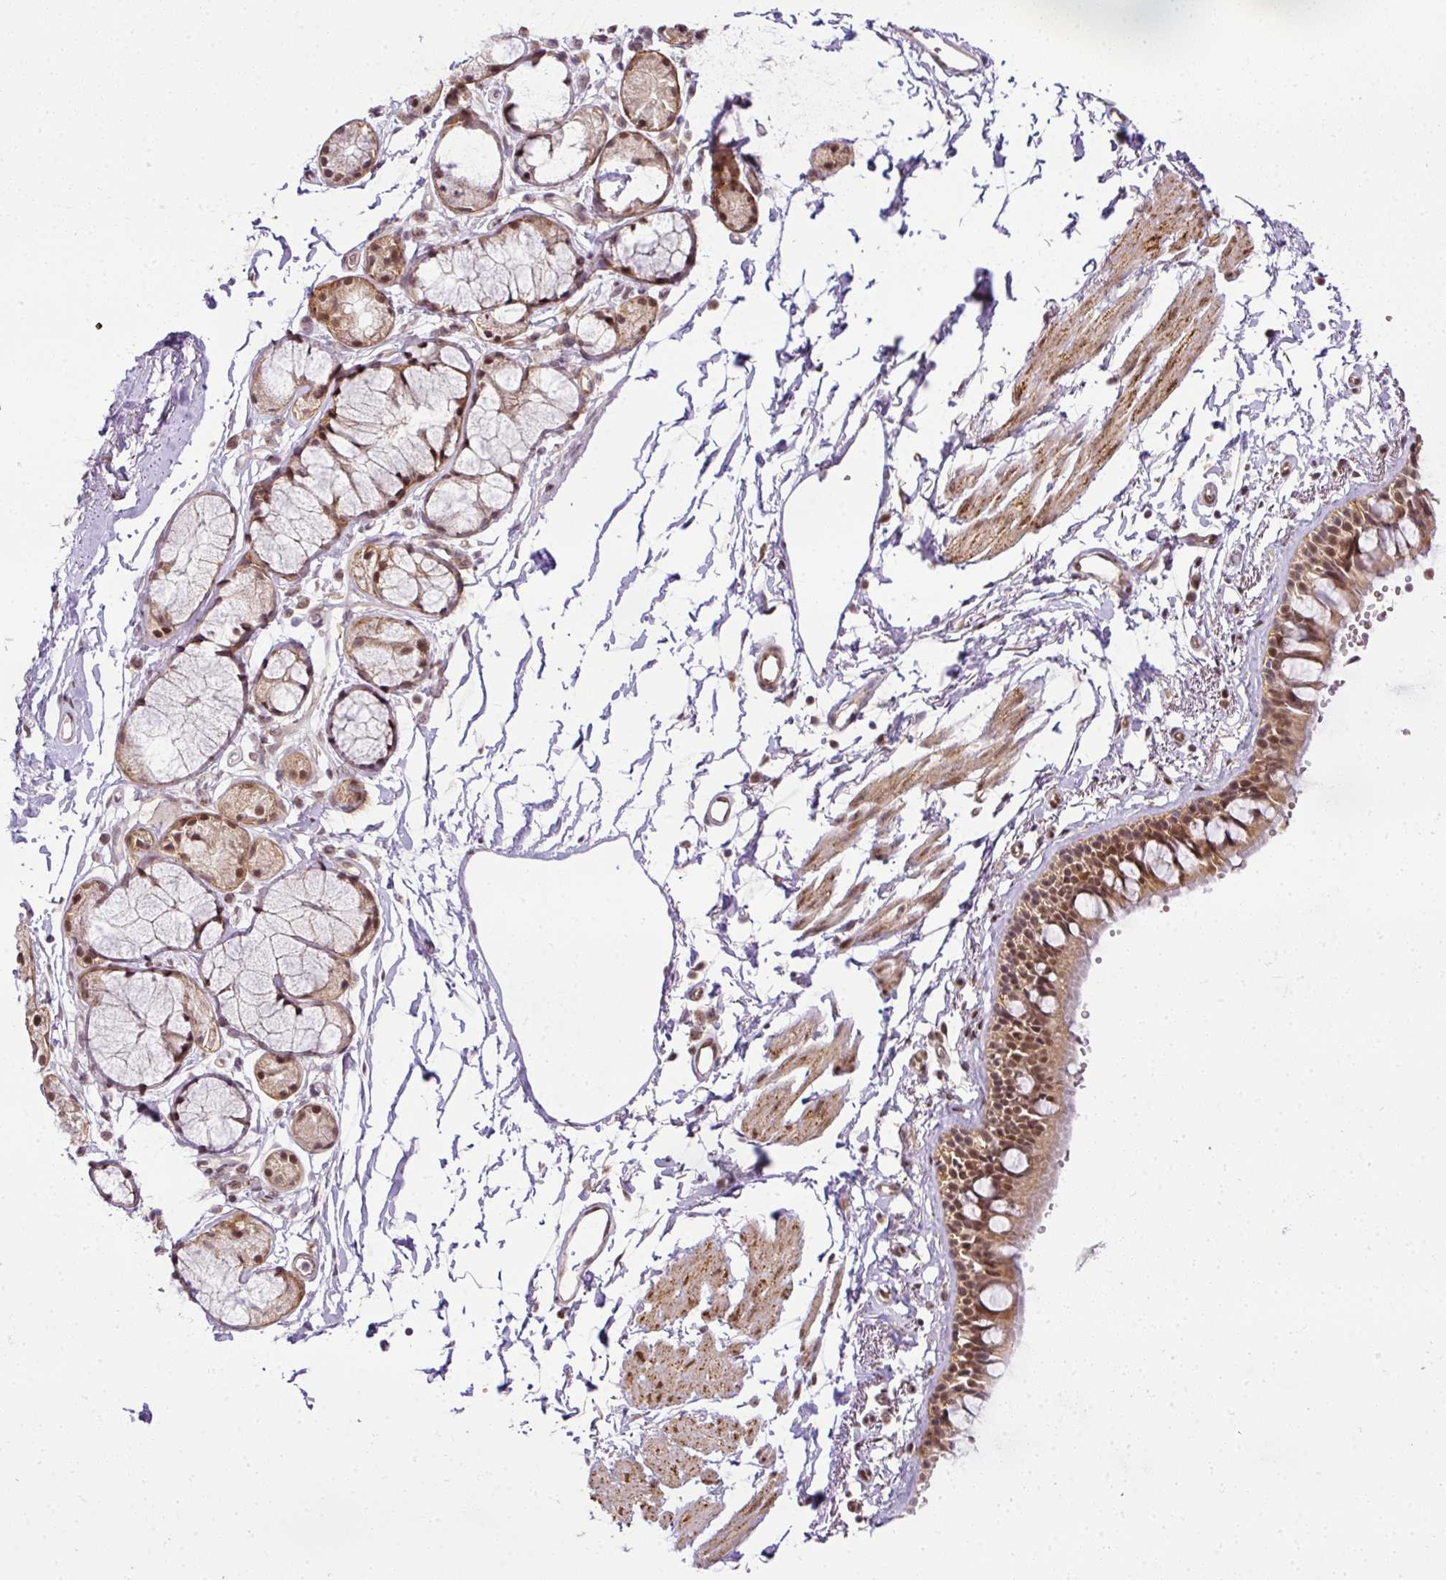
{"staining": {"intensity": "moderate", "quantity": ">75%", "location": "cytoplasmic/membranous,nuclear"}, "tissue": "bronchus", "cell_type": "Respiratory epithelial cells", "image_type": "normal", "snomed": [{"axis": "morphology", "description": "Normal tissue, NOS"}, {"axis": "topography", "description": "Cartilage tissue"}, {"axis": "topography", "description": "Bronchus"}, {"axis": "topography", "description": "Peripheral nerve tissue"}], "caption": "High-magnification brightfield microscopy of benign bronchus stained with DAB (brown) and counterstained with hematoxylin (blue). respiratory epithelial cells exhibit moderate cytoplasmic/membranous,nuclear staining is appreciated in approximately>75% of cells.", "gene": "C1orf226", "patient": {"sex": "female", "age": 59}}